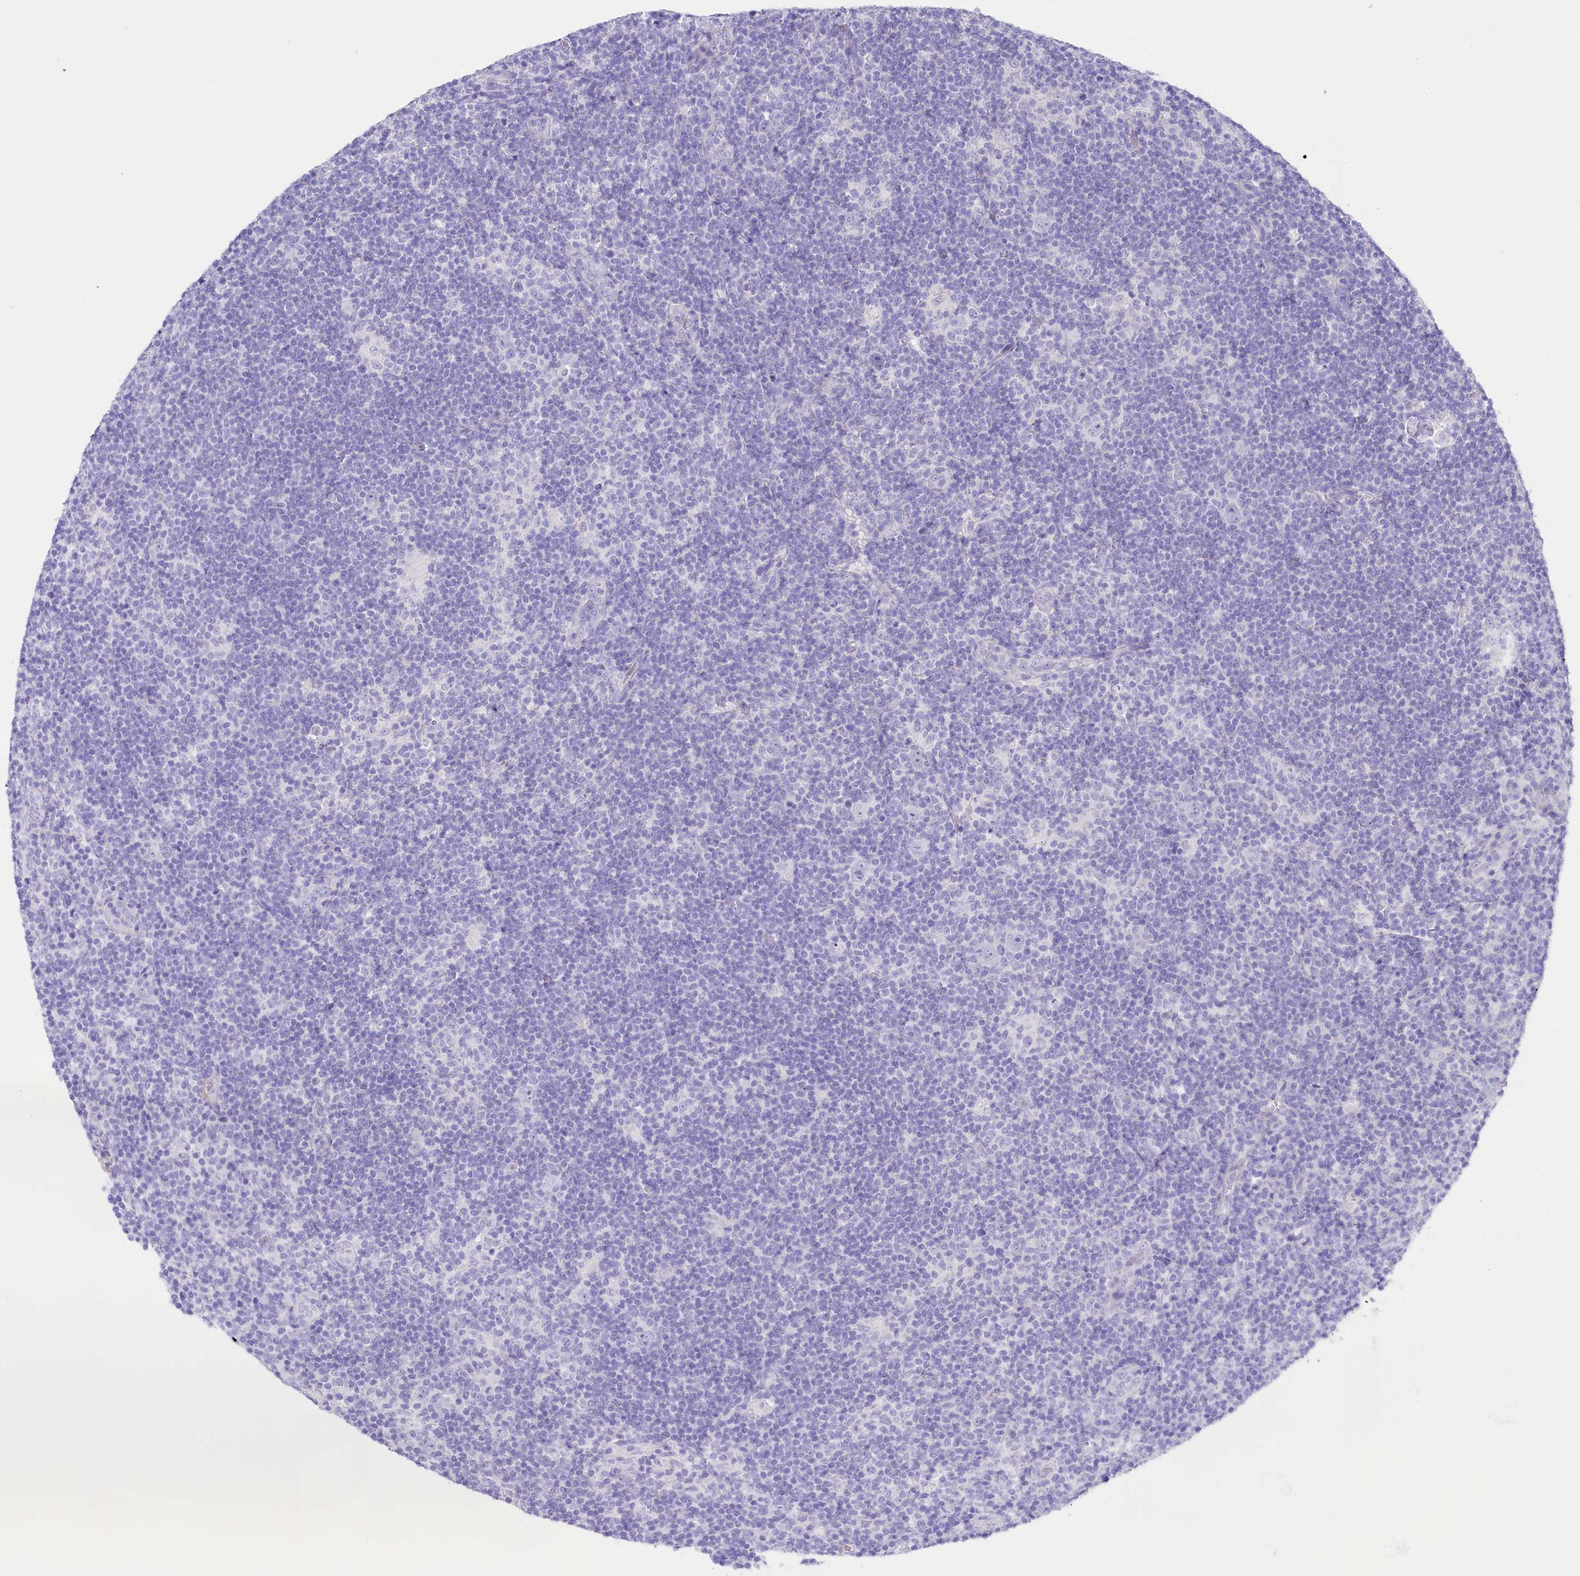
{"staining": {"intensity": "negative", "quantity": "none", "location": "none"}, "tissue": "lymphoma", "cell_type": "Tumor cells", "image_type": "cancer", "snomed": [{"axis": "morphology", "description": "Hodgkin's disease, NOS"}, {"axis": "topography", "description": "Lymph node"}], "caption": "Tumor cells are negative for brown protein staining in Hodgkin's disease. Nuclei are stained in blue.", "gene": "CSN3", "patient": {"sex": "female", "age": 57}}